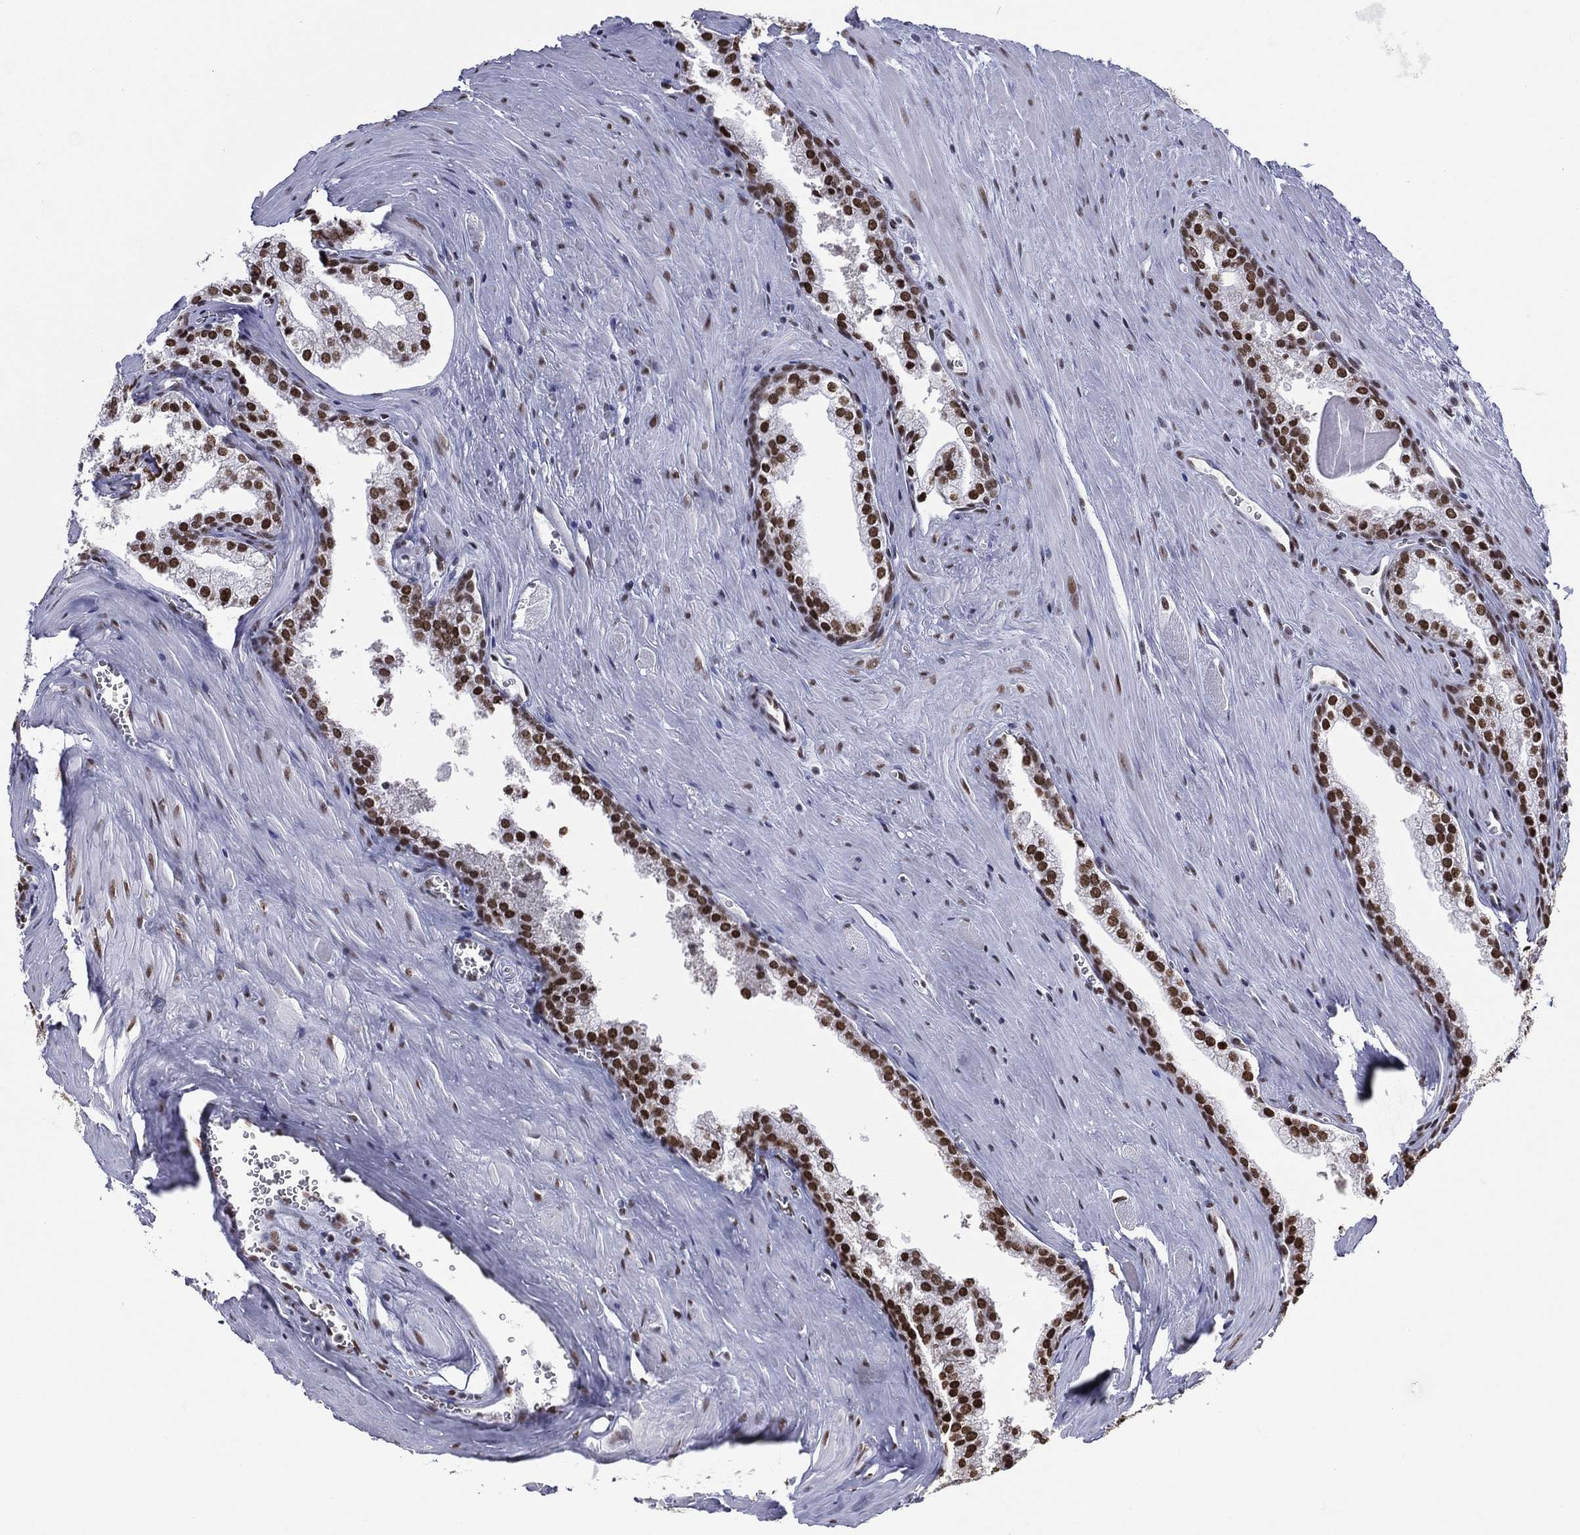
{"staining": {"intensity": "strong", "quantity": ">75%", "location": "nuclear"}, "tissue": "prostate cancer", "cell_type": "Tumor cells", "image_type": "cancer", "snomed": [{"axis": "morphology", "description": "Adenocarcinoma, NOS"}, {"axis": "topography", "description": "Prostate"}], "caption": "A brown stain shows strong nuclear expression of a protein in prostate cancer tumor cells. (Brightfield microscopy of DAB IHC at high magnification).", "gene": "ZNF7", "patient": {"sex": "male", "age": 72}}